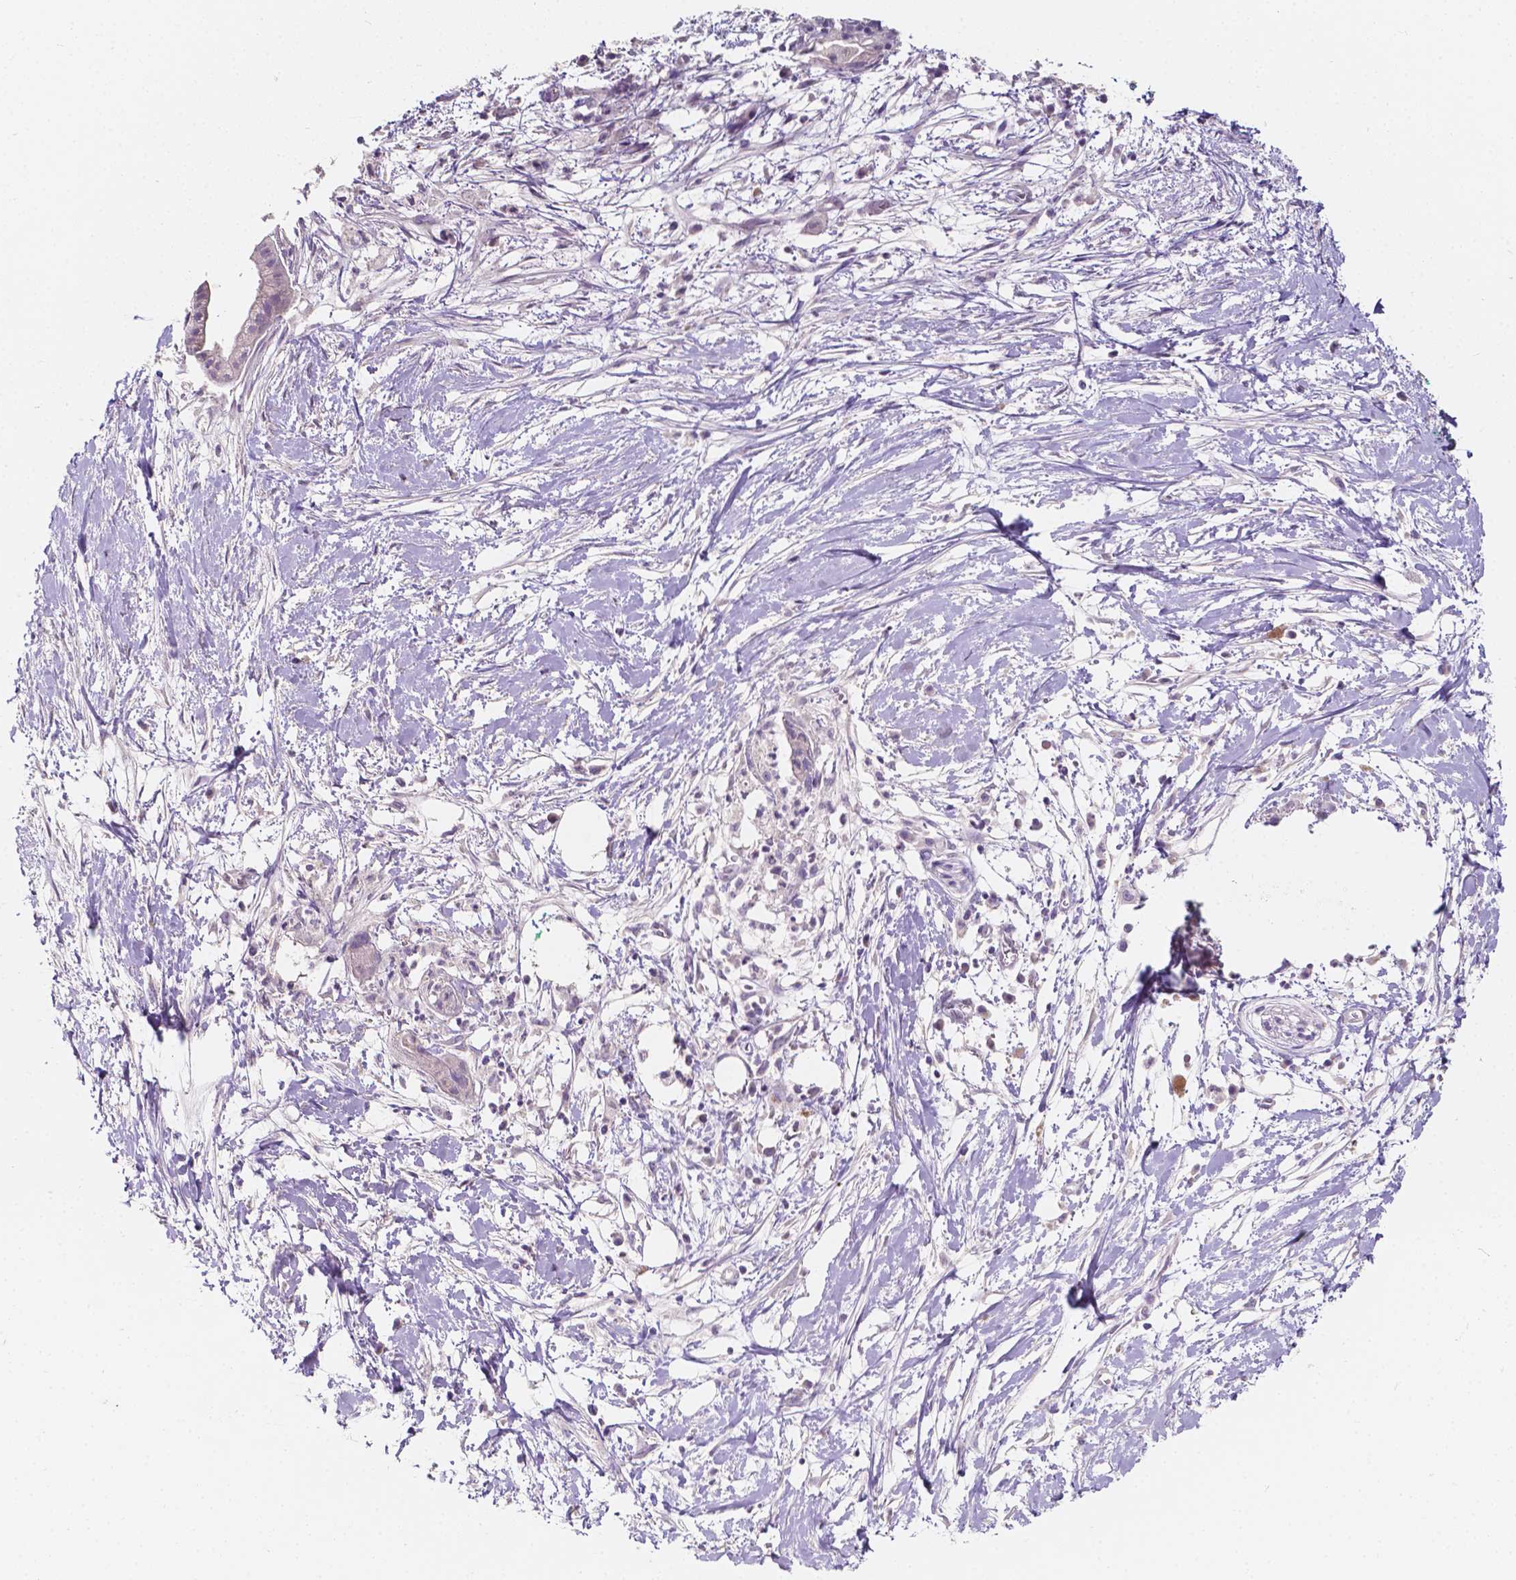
{"staining": {"intensity": "negative", "quantity": "none", "location": "none"}, "tissue": "pancreatic cancer", "cell_type": "Tumor cells", "image_type": "cancer", "snomed": [{"axis": "morphology", "description": "Normal tissue, NOS"}, {"axis": "morphology", "description": "Adenocarcinoma, NOS"}, {"axis": "topography", "description": "Lymph node"}, {"axis": "topography", "description": "Pancreas"}], "caption": "IHC of human pancreatic adenocarcinoma shows no expression in tumor cells. Brightfield microscopy of IHC stained with DAB (brown) and hematoxylin (blue), captured at high magnification.", "gene": "TAL1", "patient": {"sex": "female", "age": 58}}